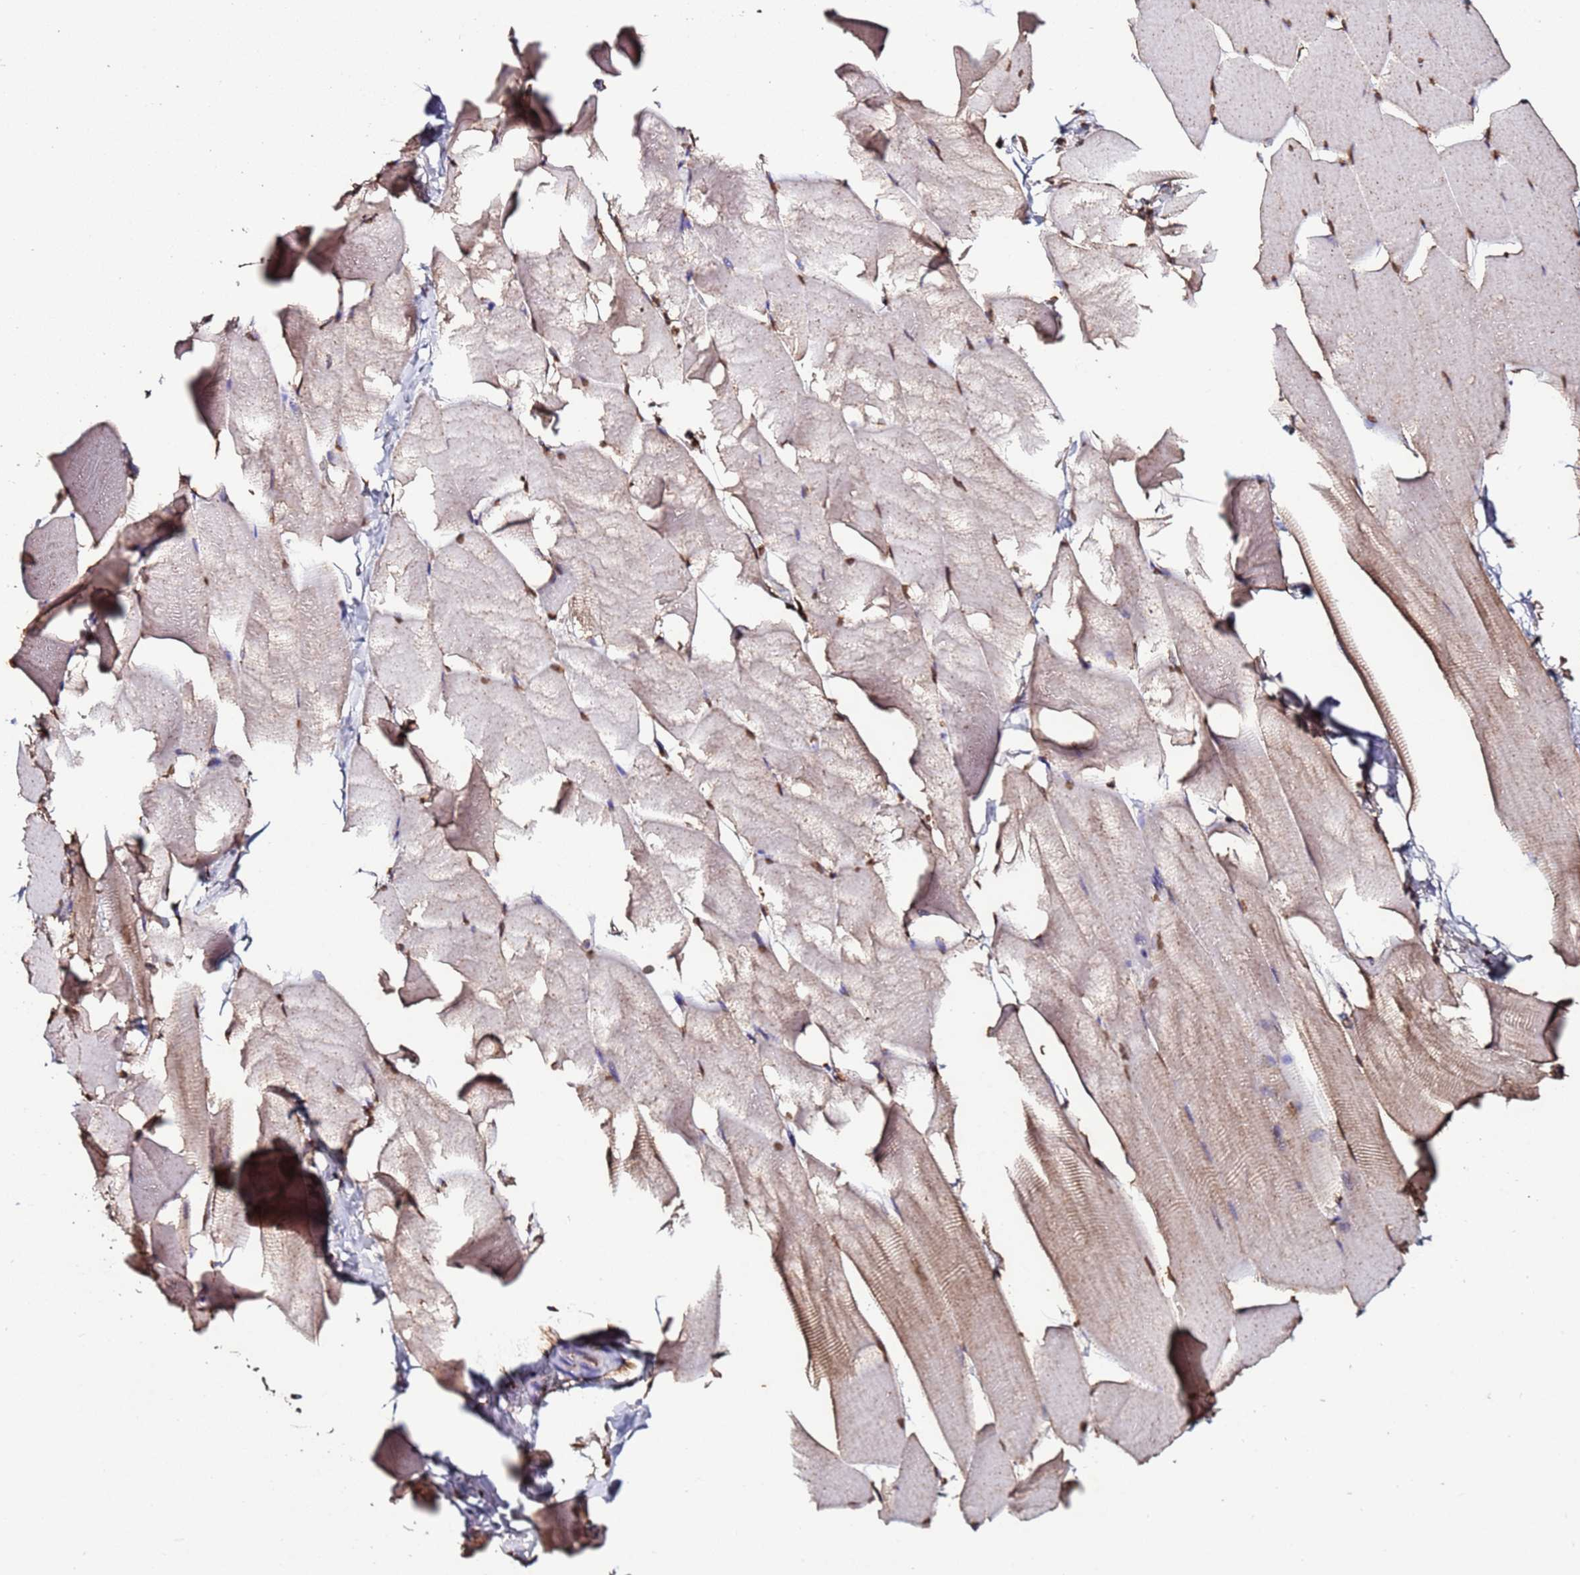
{"staining": {"intensity": "moderate", "quantity": "25%-75%", "location": "cytoplasmic/membranous,nuclear"}, "tissue": "skeletal muscle", "cell_type": "Myocytes", "image_type": "normal", "snomed": [{"axis": "morphology", "description": "Normal tissue, NOS"}, {"axis": "topography", "description": "Skeletal muscle"}], "caption": "IHC of unremarkable skeletal muscle demonstrates medium levels of moderate cytoplasmic/membranous,nuclear positivity in approximately 25%-75% of myocytes.", "gene": "TRIP6", "patient": {"sex": "male", "age": 25}}